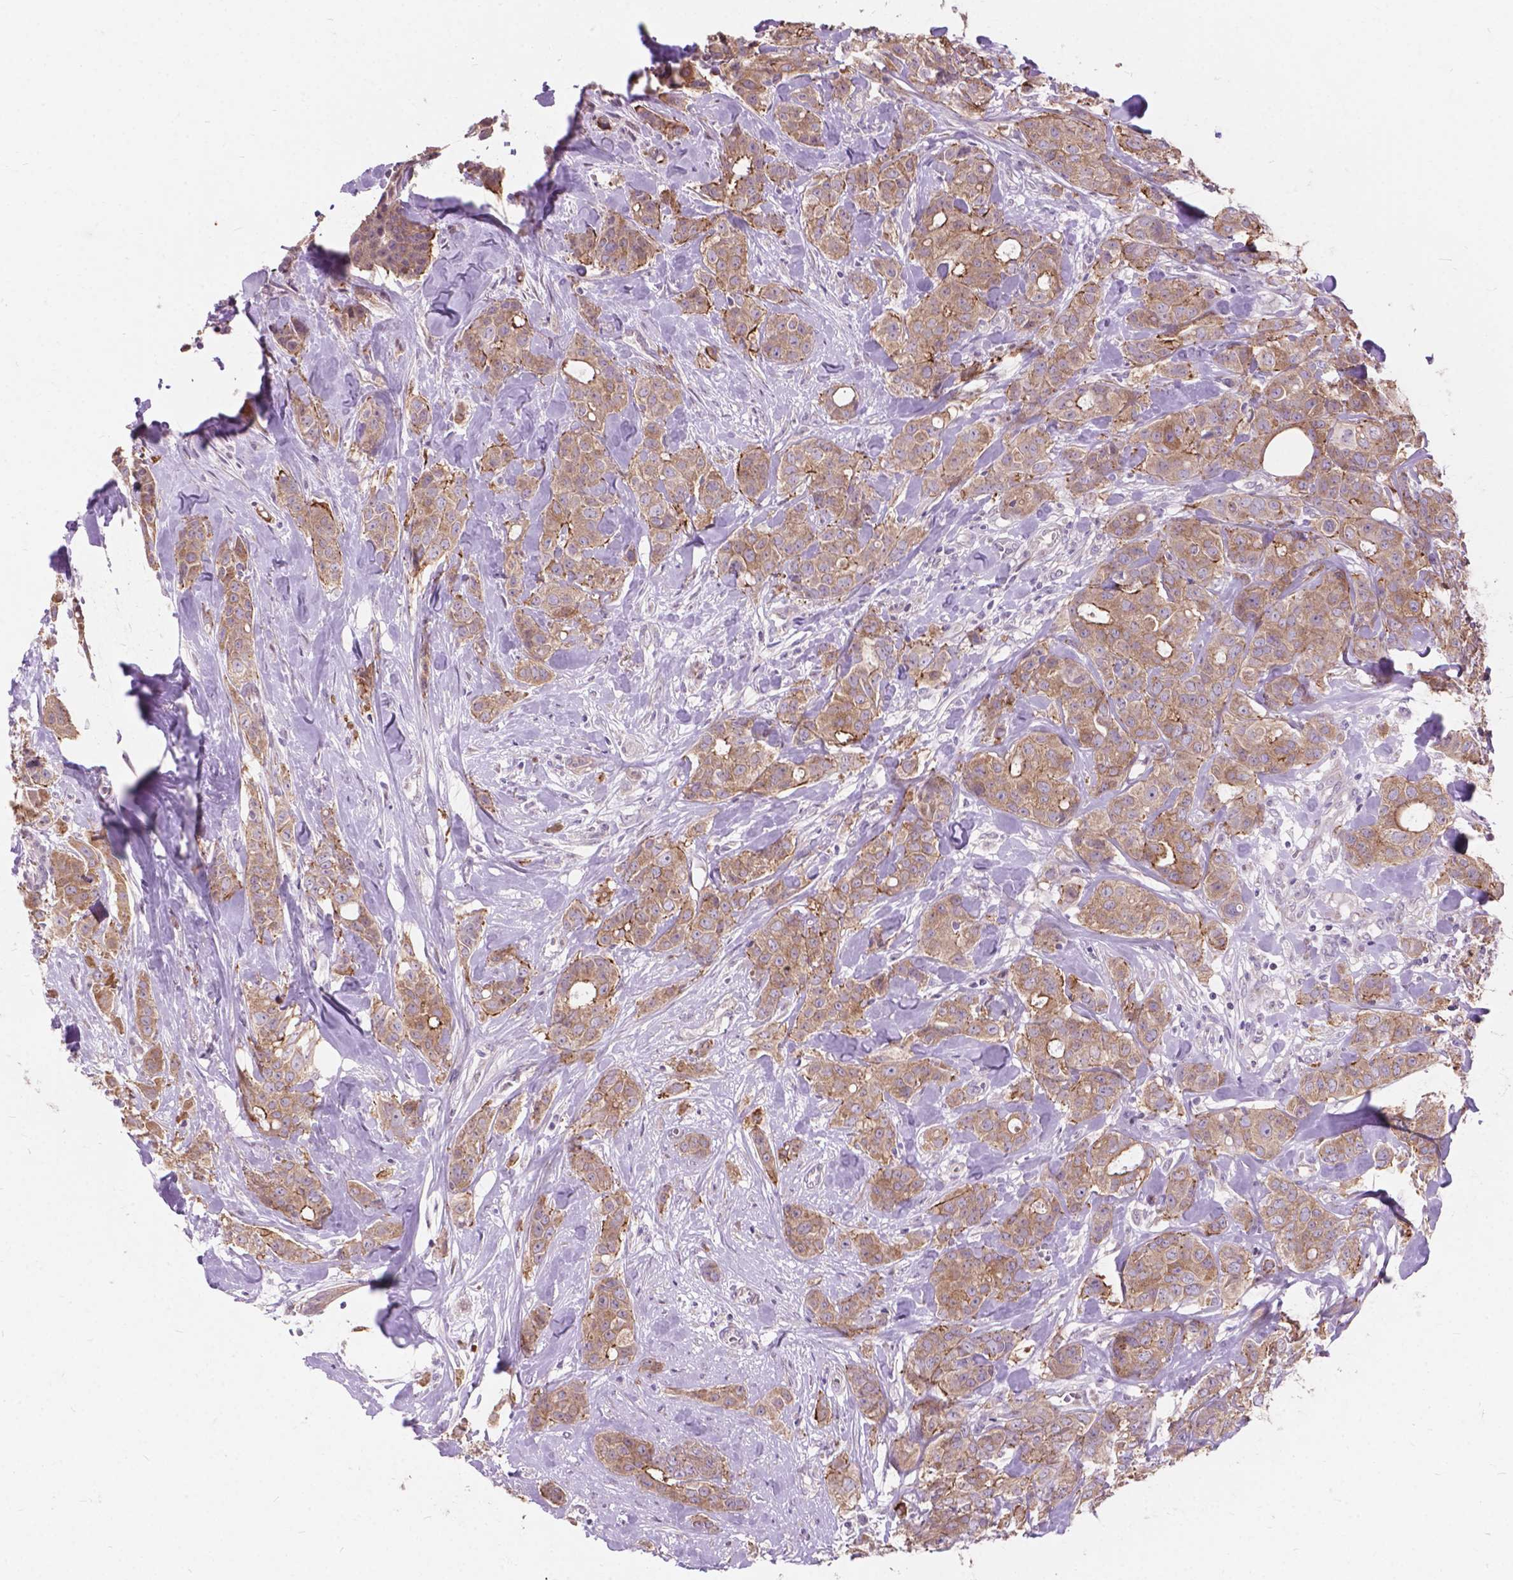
{"staining": {"intensity": "weak", "quantity": ">75%", "location": "cytoplasmic/membranous"}, "tissue": "breast cancer", "cell_type": "Tumor cells", "image_type": "cancer", "snomed": [{"axis": "morphology", "description": "Duct carcinoma"}, {"axis": "topography", "description": "Breast"}], "caption": "Protein expression analysis of breast infiltrating ductal carcinoma displays weak cytoplasmic/membranous positivity in about >75% of tumor cells. The protein is shown in brown color, while the nuclei are stained blue.", "gene": "MYH14", "patient": {"sex": "female", "age": 43}}